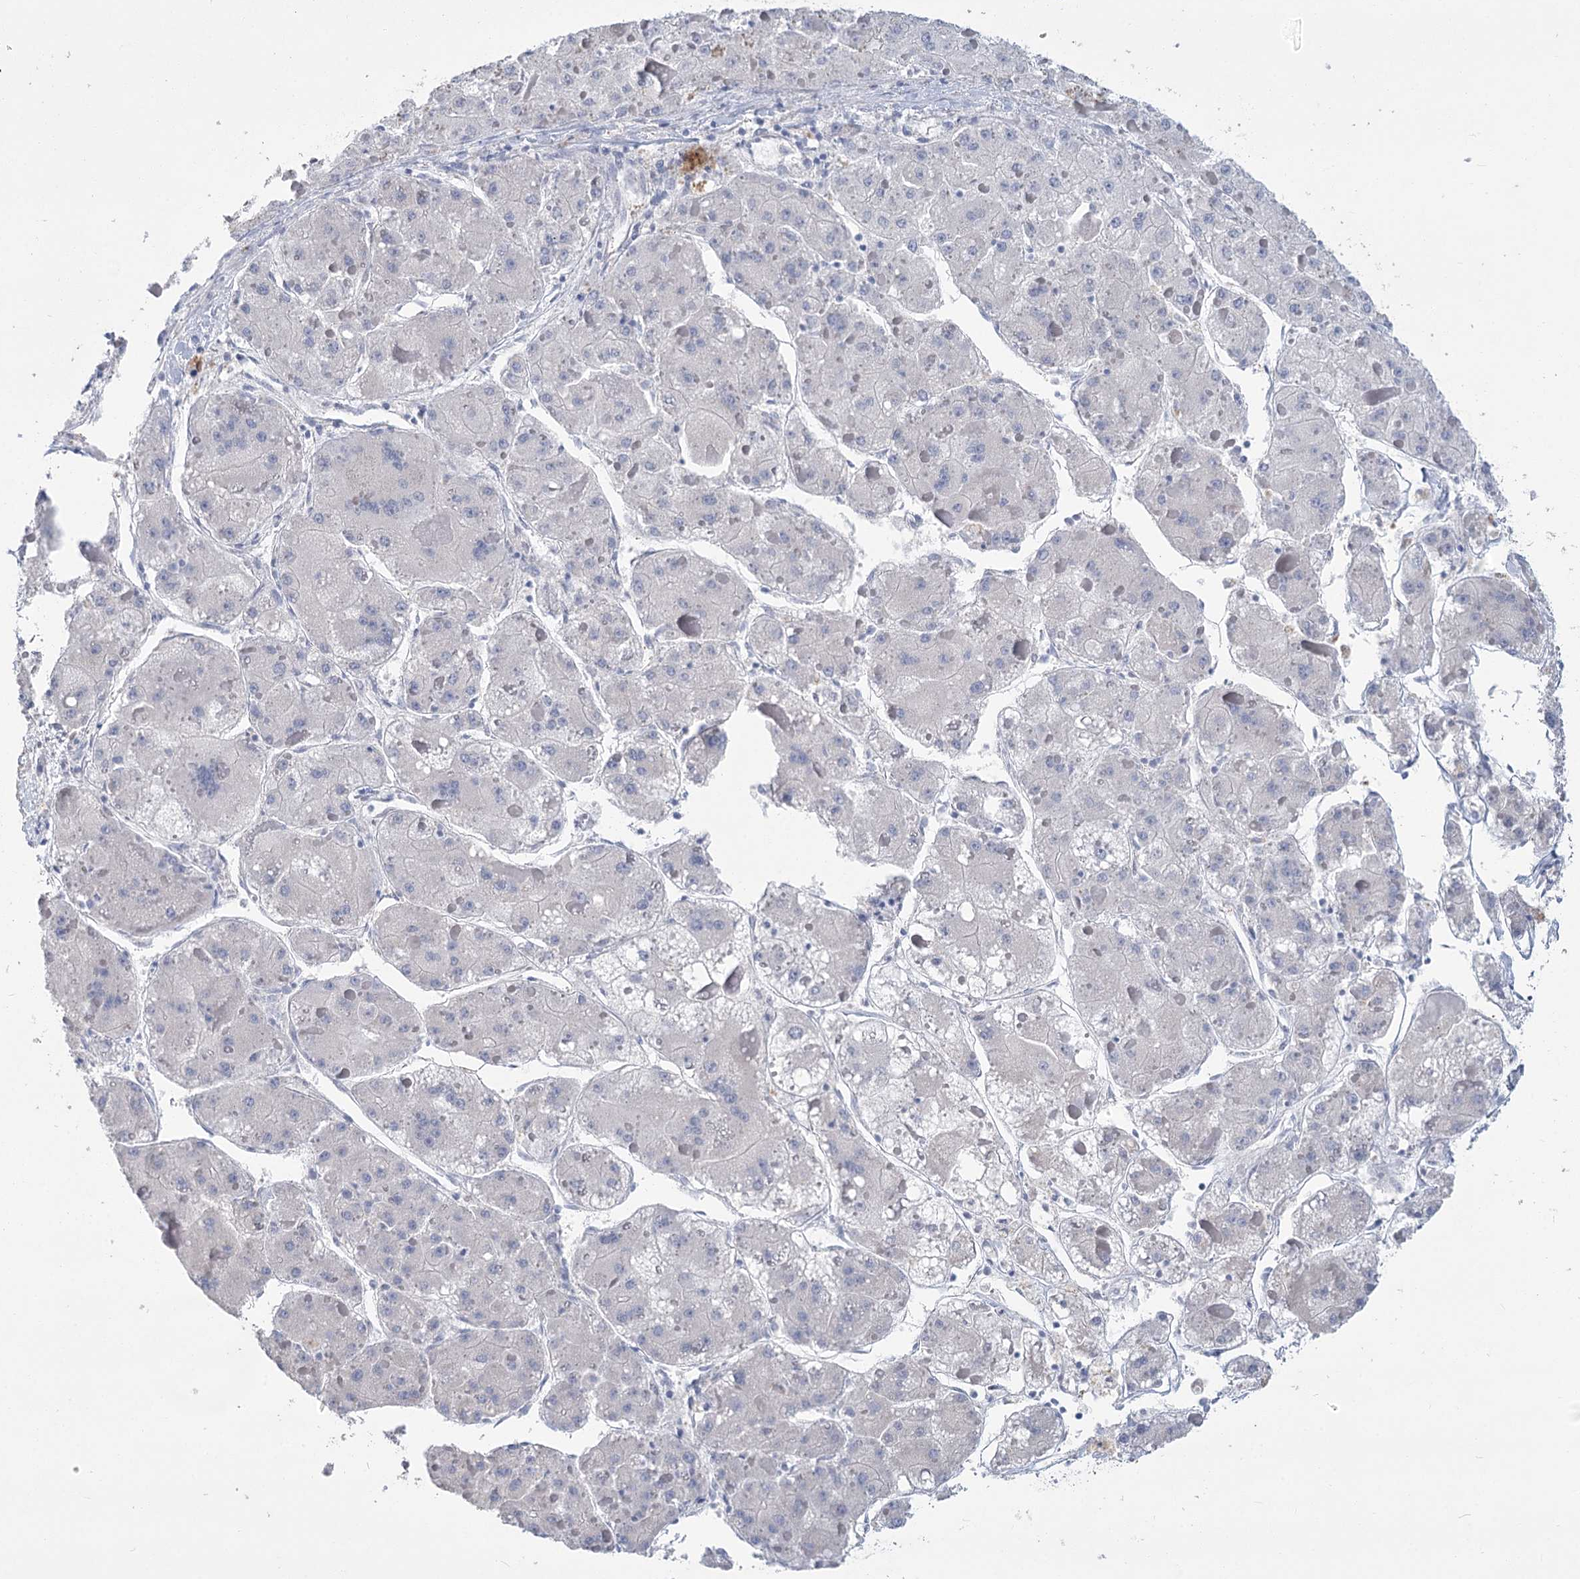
{"staining": {"intensity": "negative", "quantity": "none", "location": "none"}, "tissue": "liver cancer", "cell_type": "Tumor cells", "image_type": "cancer", "snomed": [{"axis": "morphology", "description": "Carcinoma, Hepatocellular, NOS"}, {"axis": "topography", "description": "Liver"}], "caption": "Histopathology image shows no significant protein positivity in tumor cells of liver cancer (hepatocellular carcinoma).", "gene": "SLC9A3", "patient": {"sex": "female", "age": 73}}